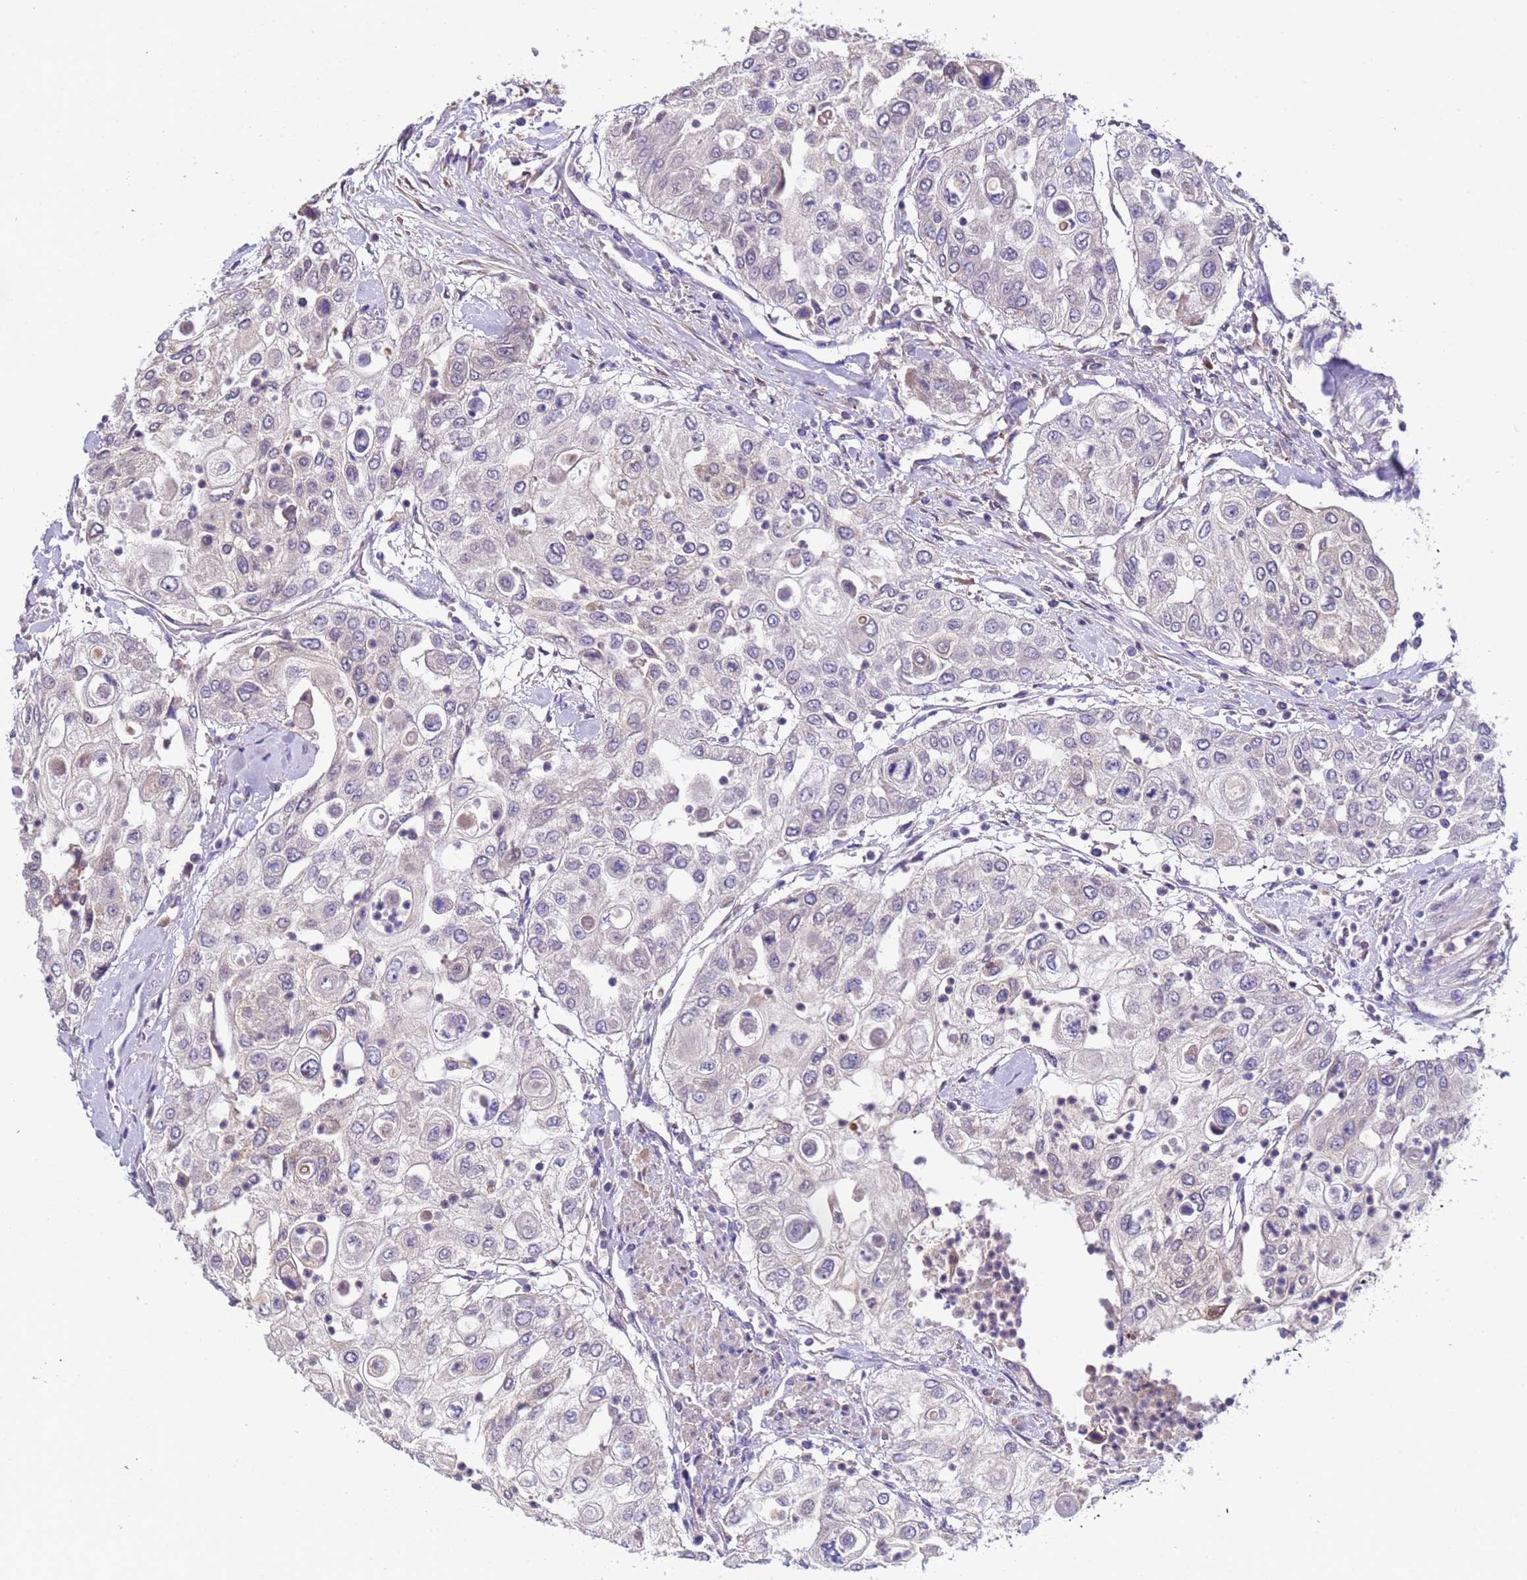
{"staining": {"intensity": "negative", "quantity": "none", "location": "none"}, "tissue": "urothelial cancer", "cell_type": "Tumor cells", "image_type": "cancer", "snomed": [{"axis": "morphology", "description": "Urothelial carcinoma, High grade"}, {"axis": "topography", "description": "Urinary bladder"}], "caption": "The photomicrograph shows no staining of tumor cells in urothelial cancer.", "gene": "ELMOD2", "patient": {"sex": "female", "age": 79}}